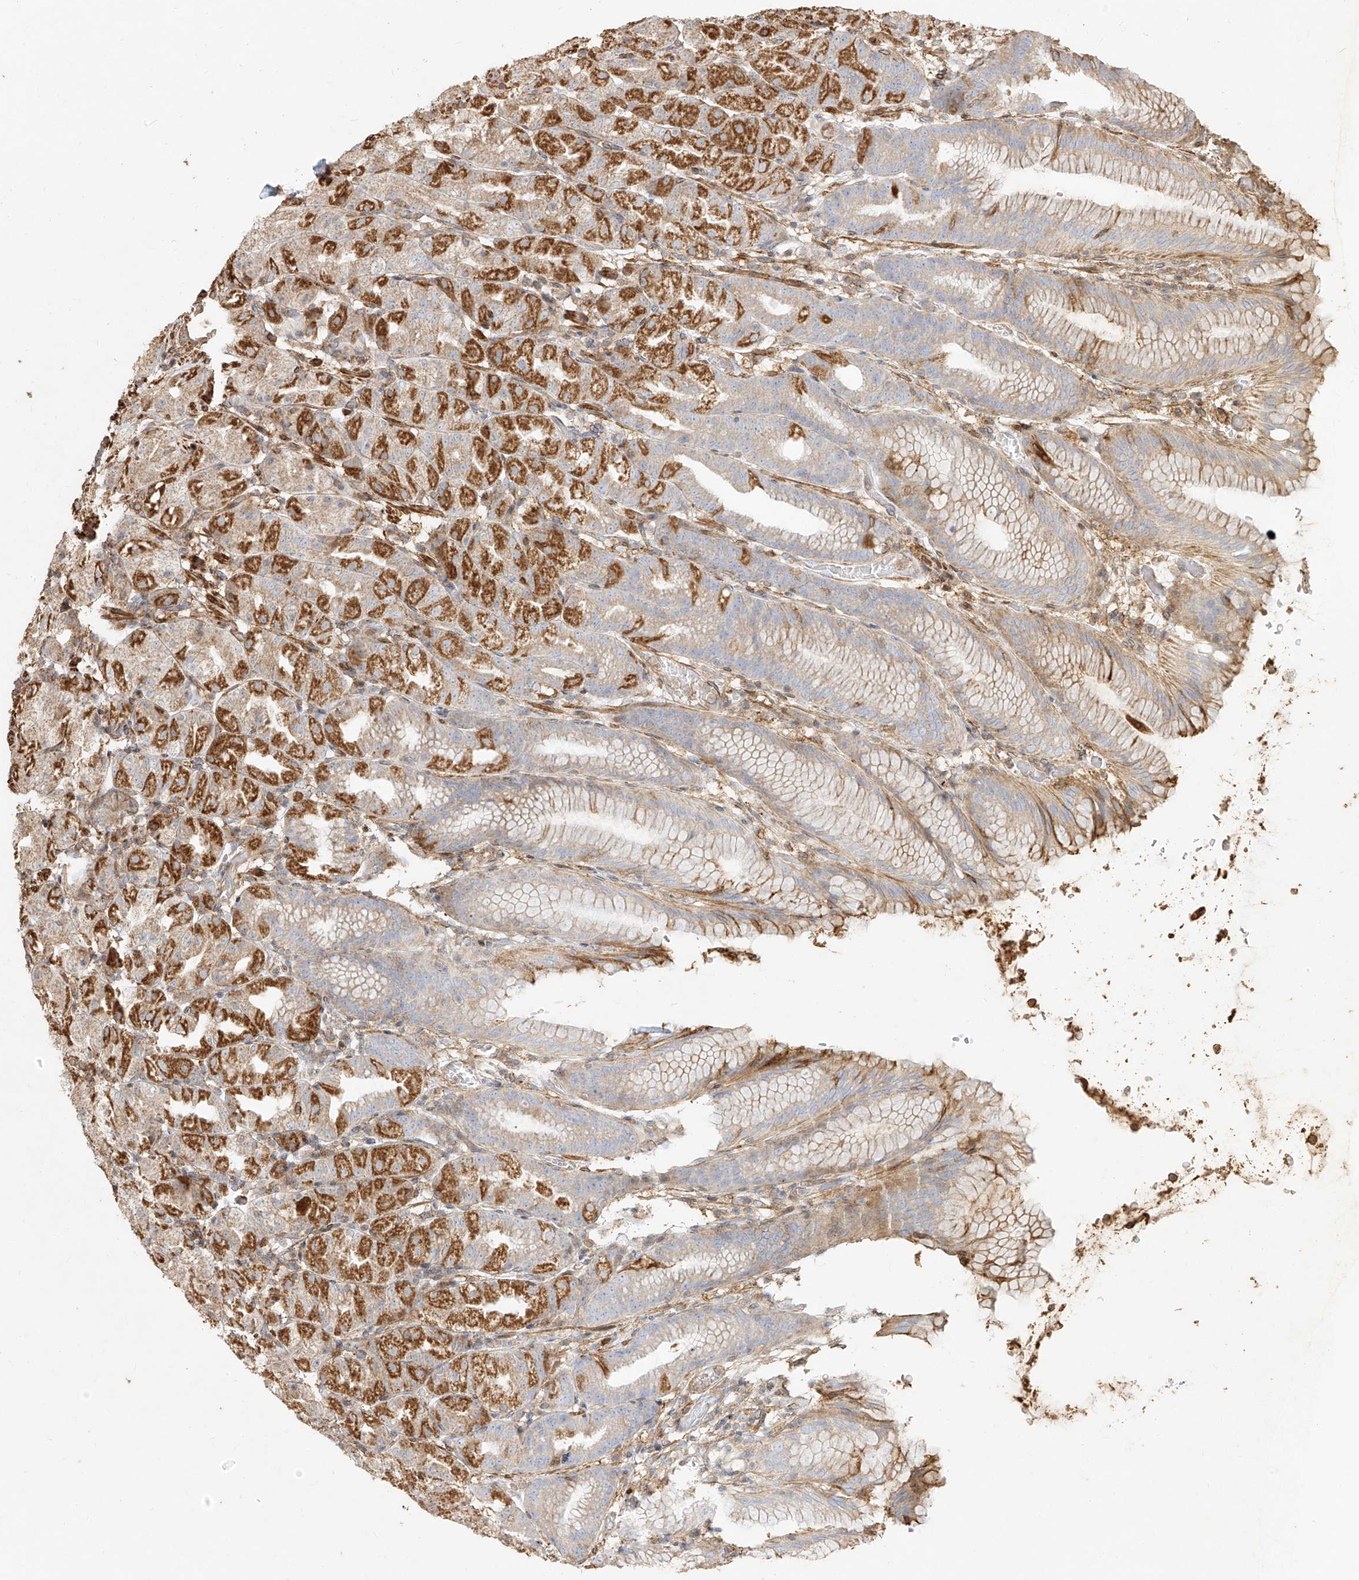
{"staining": {"intensity": "strong", "quantity": "25%-75%", "location": "cytoplasmic/membranous"}, "tissue": "stomach", "cell_type": "Glandular cells", "image_type": "normal", "snomed": [{"axis": "morphology", "description": "Normal tissue, NOS"}, {"axis": "topography", "description": "Stomach, upper"}], "caption": "Immunohistochemical staining of normal human stomach shows 25%-75% levels of strong cytoplasmic/membranous protein positivity in about 25%-75% of glandular cells.", "gene": "MTX2", "patient": {"sex": "male", "age": 48}}